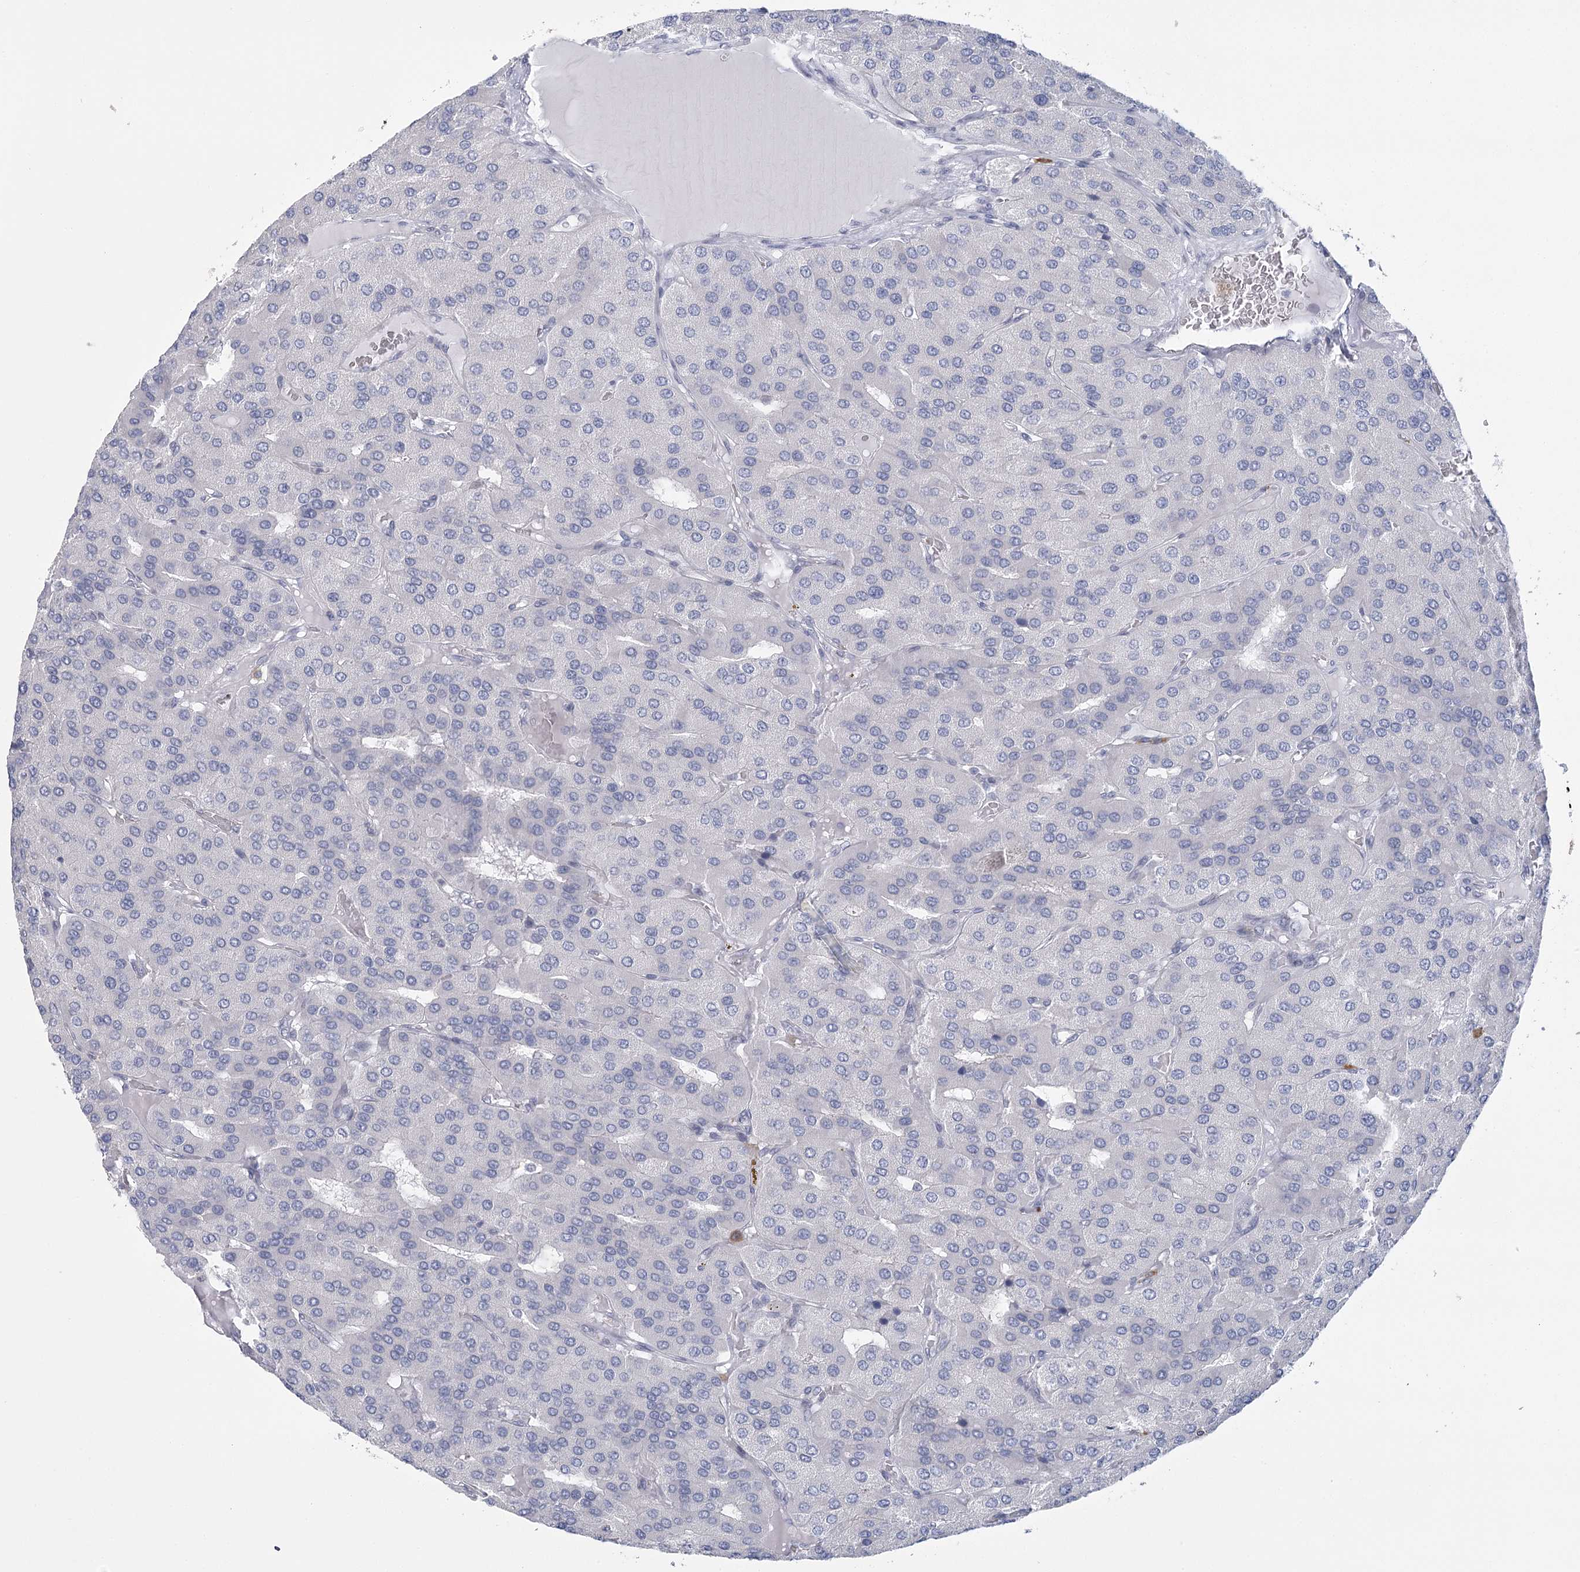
{"staining": {"intensity": "negative", "quantity": "none", "location": "none"}, "tissue": "parathyroid gland", "cell_type": "Glandular cells", "image_type": "normal", "snomed": [{"axis": "morphology", "description": "Normal tissue, NOS"}, {"axis": "morphology", "description": "Adenoma, NOS"}, {"axis": "topography", "description": "Parathyroid gland"}], "caption": "This is an immunohistochemistry (IHC) micrograph of normal human parathyroid gland. There is no staining in glandular cells.", "gene": "FAM76B", "patient": {"sex": "female", "age": 86}}